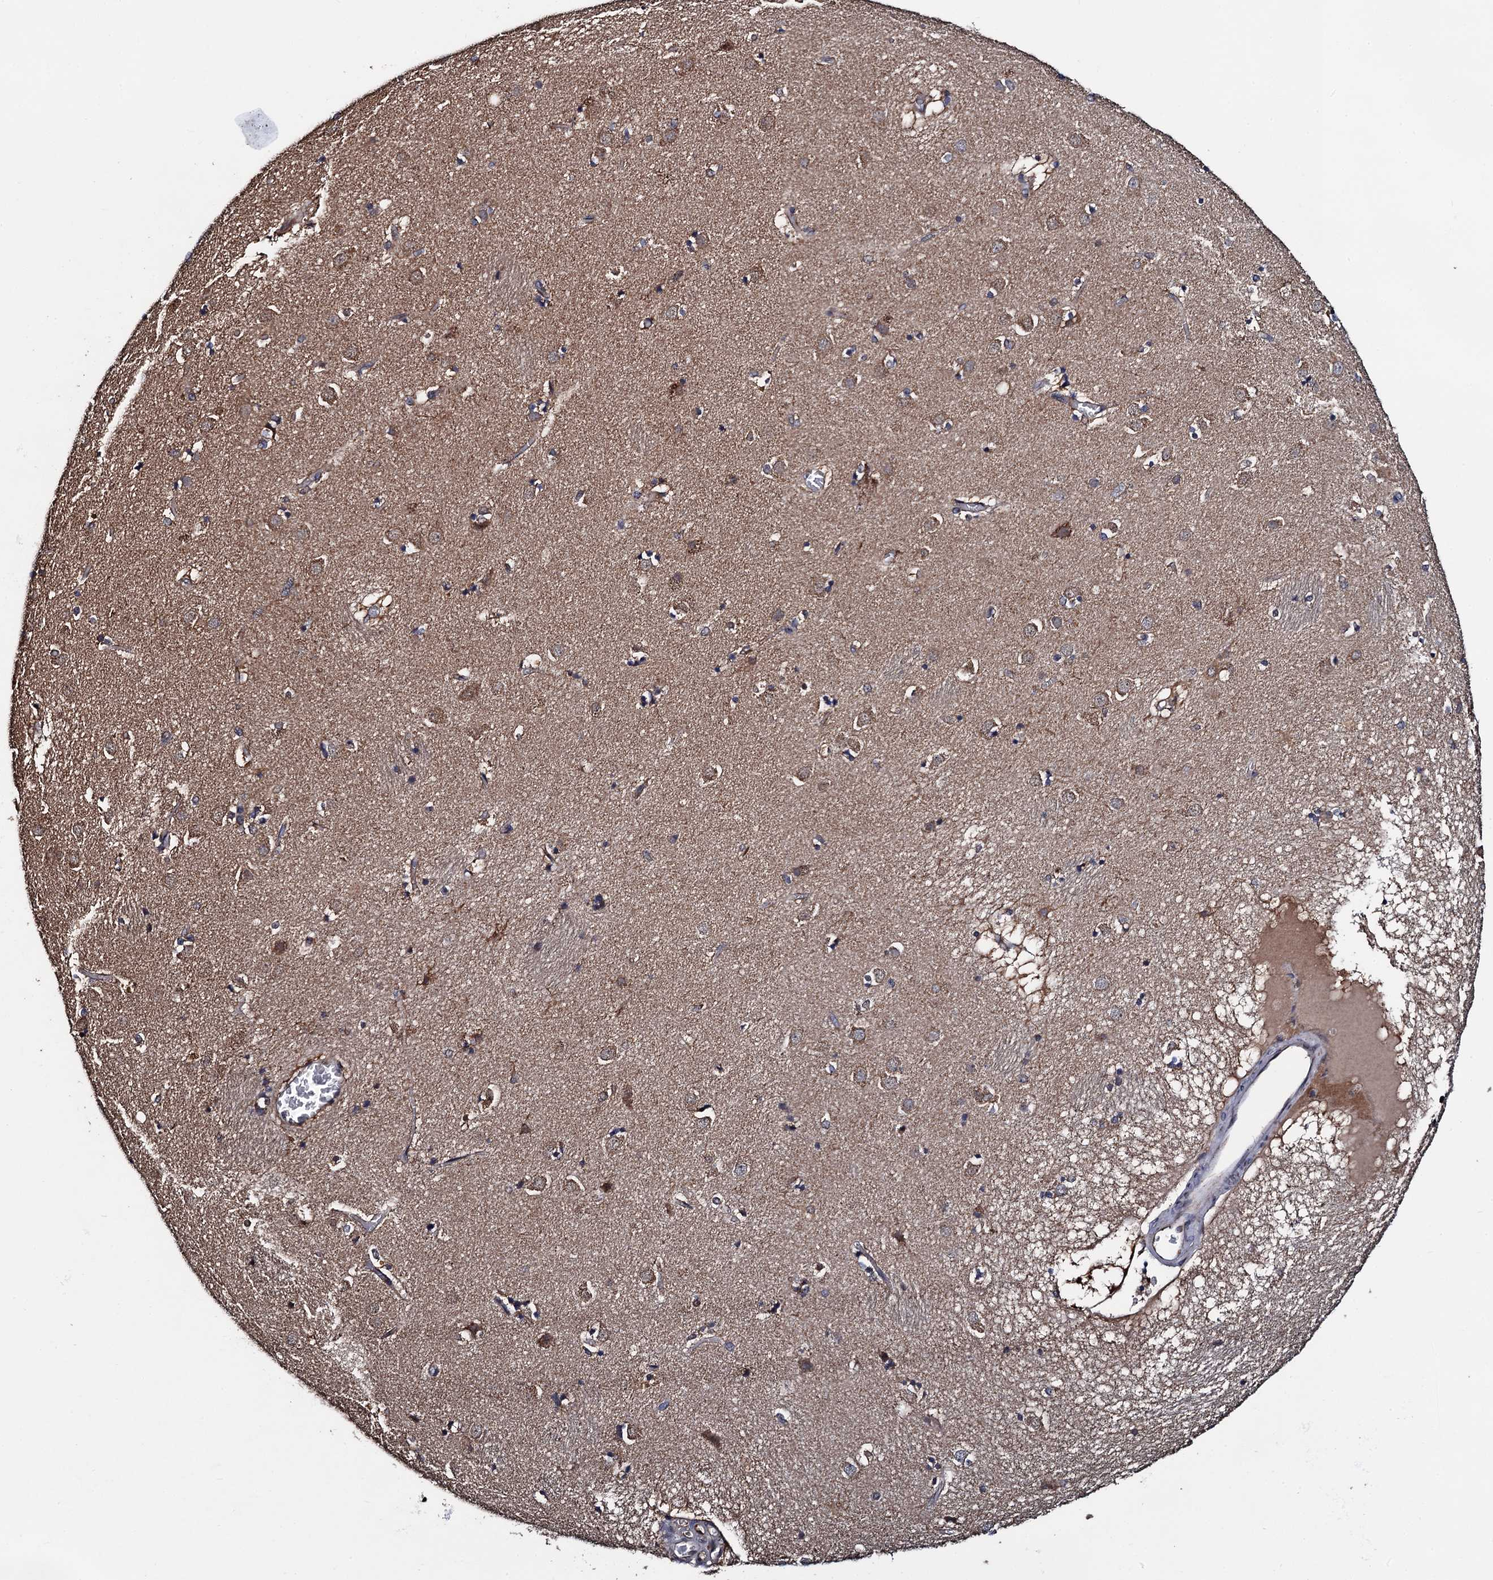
{"staining": {"intensity": "weak", "quantity": "25%-75%", "location": "cytoplasmic/membranous"}, "tissue": "caudate", "cell_type": "Glial cells", "image_type": "normal", "snomed": [{"axis": "morphology", "description": "Normal tissue, NOS"}, {"axis": "topography", "description": "Lateral ventricle wall"}], "caption": "Caudate stained with immunohistochemistry demonstrates weak cytoplasmic/membranous expression in about 25%-75% of glial cells. (IHC, brightfield microscopy, high magnification).", "gene": "PTCD3", "patient": {"sex": "male", "age": 70}}